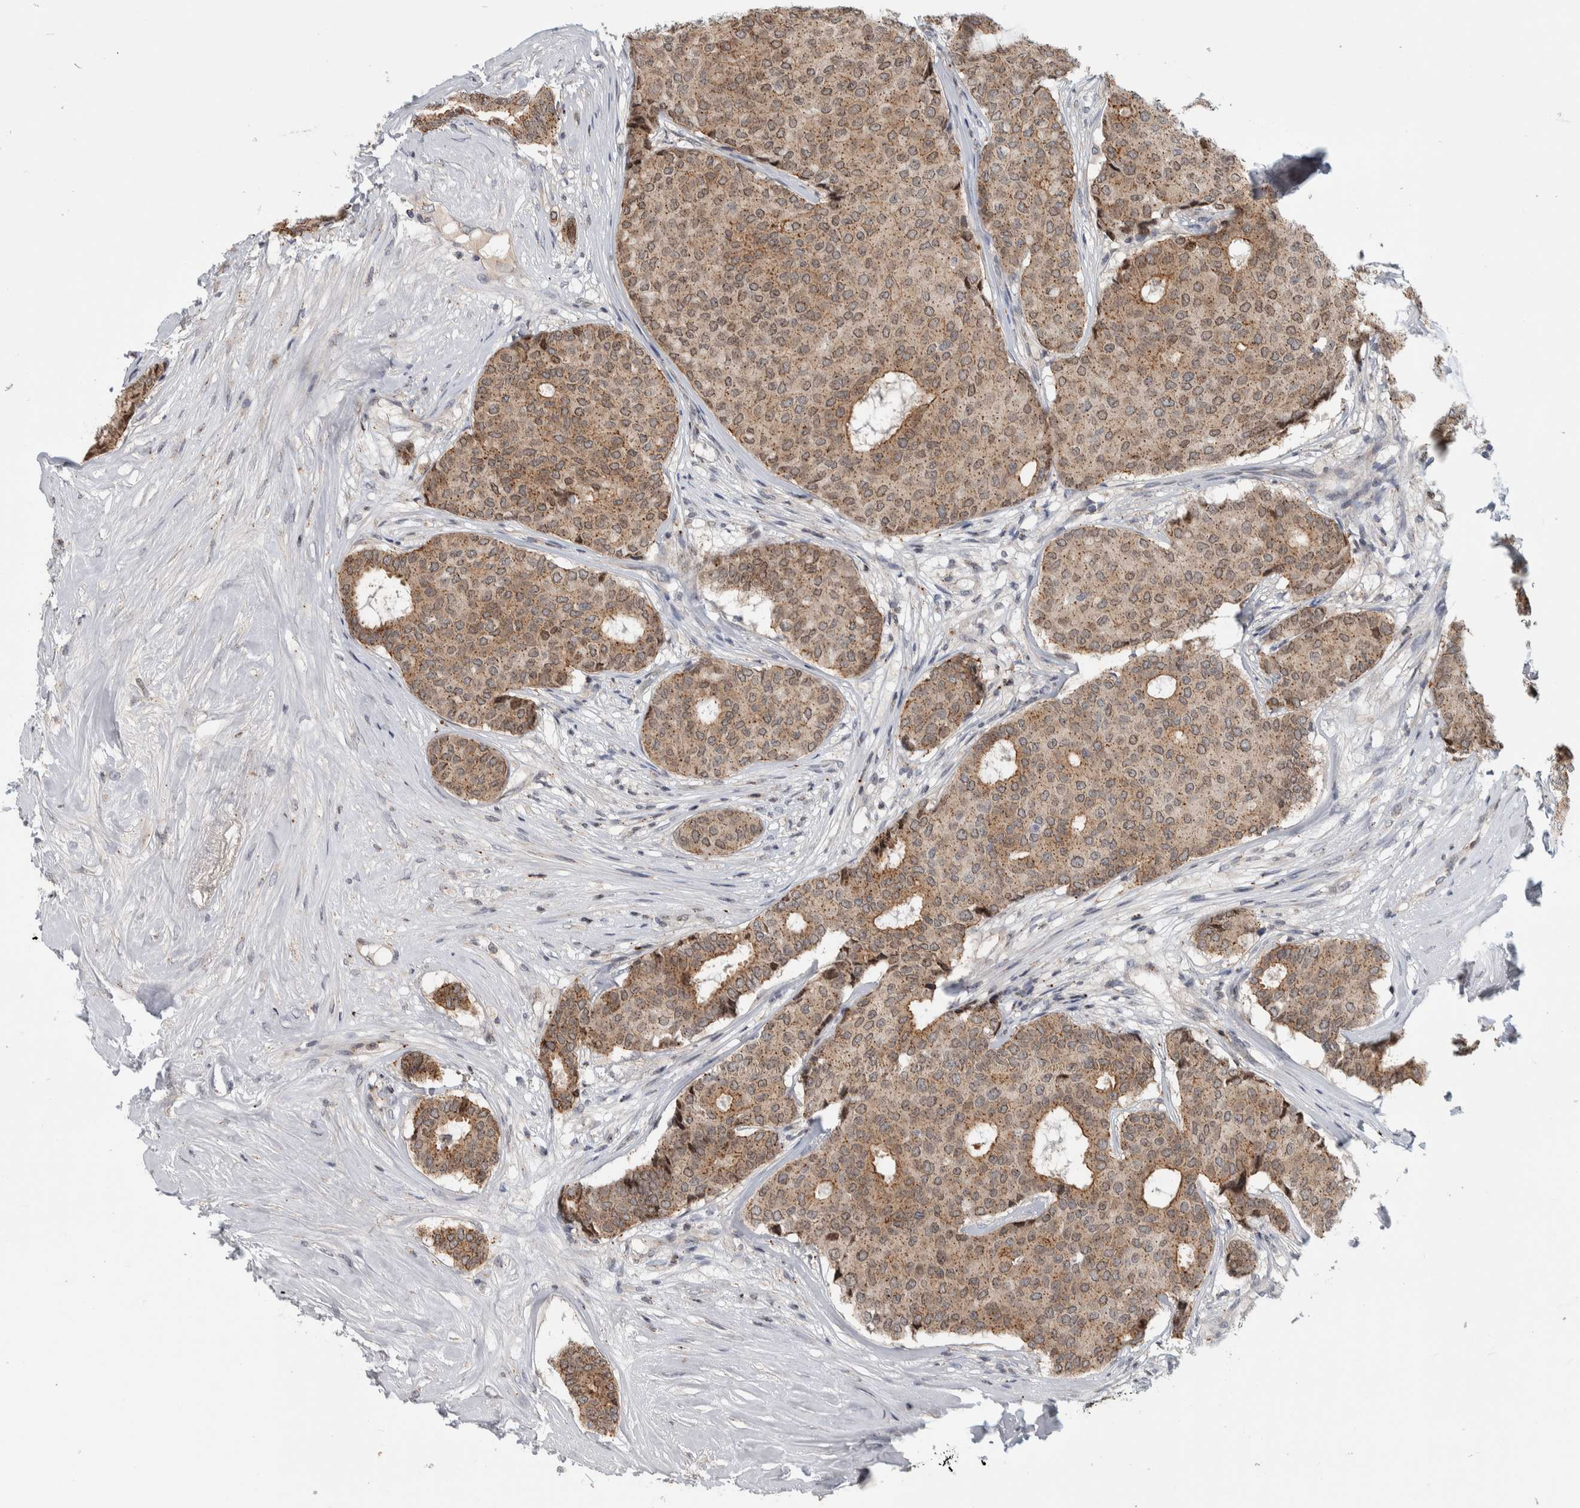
{"staining": {"intensity": "moderate", "quantity": ">75%", "location": "cytoplasmic/membranous,nuclear"}, "tissue": "breast cancer", "cell_type": "Tumor cells", "image_type": "cancer", "snomed": [{"axis": "morphology", "description": "Duct carcinoma"}, {"axis": "topography", "description": "Breast"}], "caption": "IHC image of neoplastic tissue: human breast cancer stained using IHC reveals medium levels of moderate protein expression localized specifically in the cytoplasmic/membranous and nuclear of tumor cells, appearing as a cytoplasmic/membranous and nuclear brown color.", "gene": "MSL1", "patient": {"sex": "female", "age": 75}}